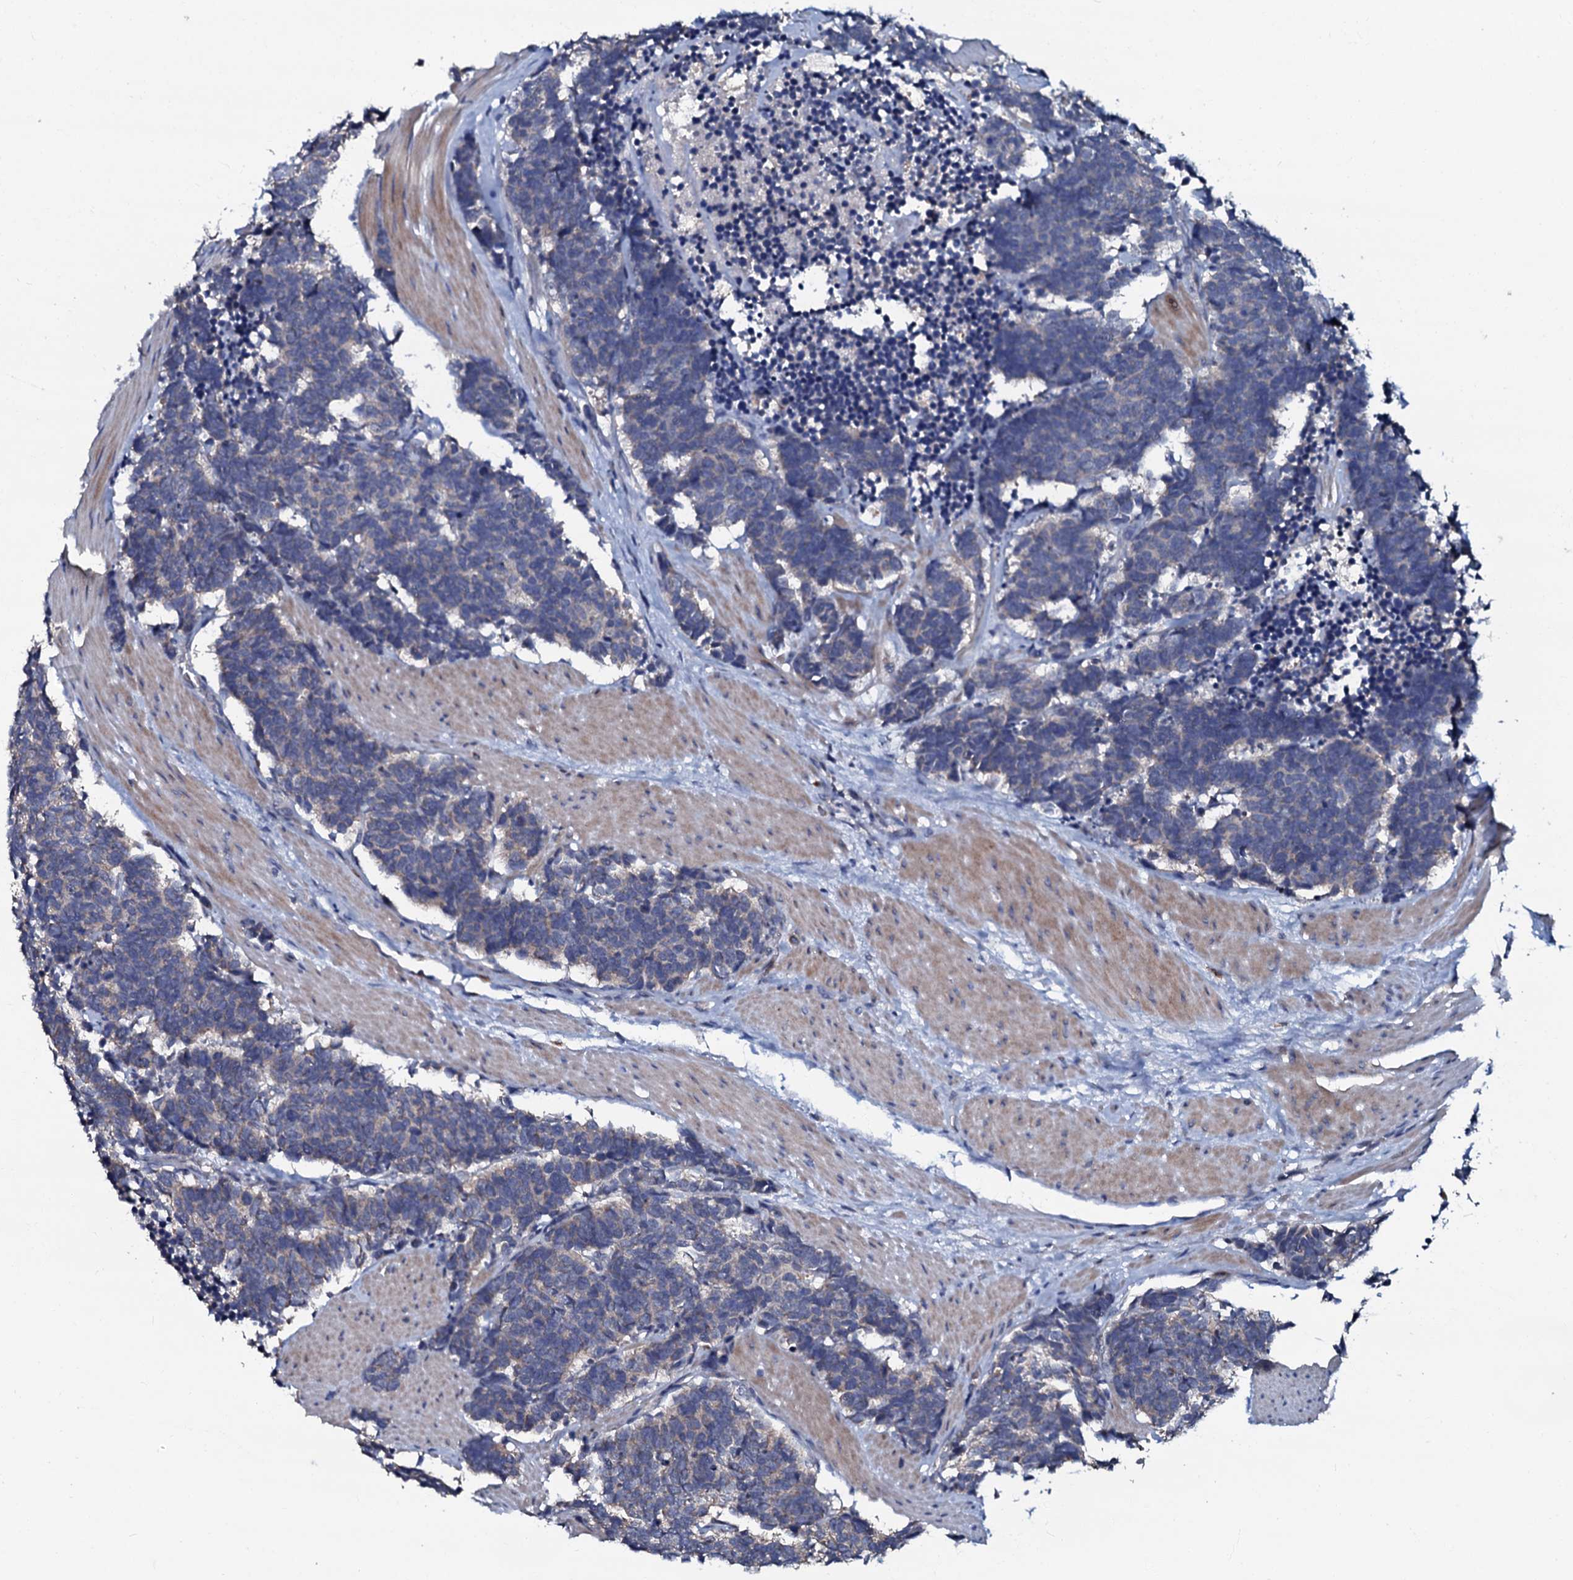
{"staining": {"intensity": "negative", "quantity": "none", "location": "none"}, "tissue": "carcinoid", "cell_type": "Tumor cells", "image_type": "cancer", "snomed": [{"axis": "morphology", "description": "Carcinoma, NOS"}, {"axis": "morphology", "description": "Carcinoid, malignant, NOS"}, {"axis": "topography", "description": "Urinary bladder"}], "caption": "Human carcinoid (malignant) stained for a protein using immunohistochemistry (IHC) demonstrates no expression in tumor cells.", "gene": "CPNE2", "patient": {"sex": "male", "age": 57}}